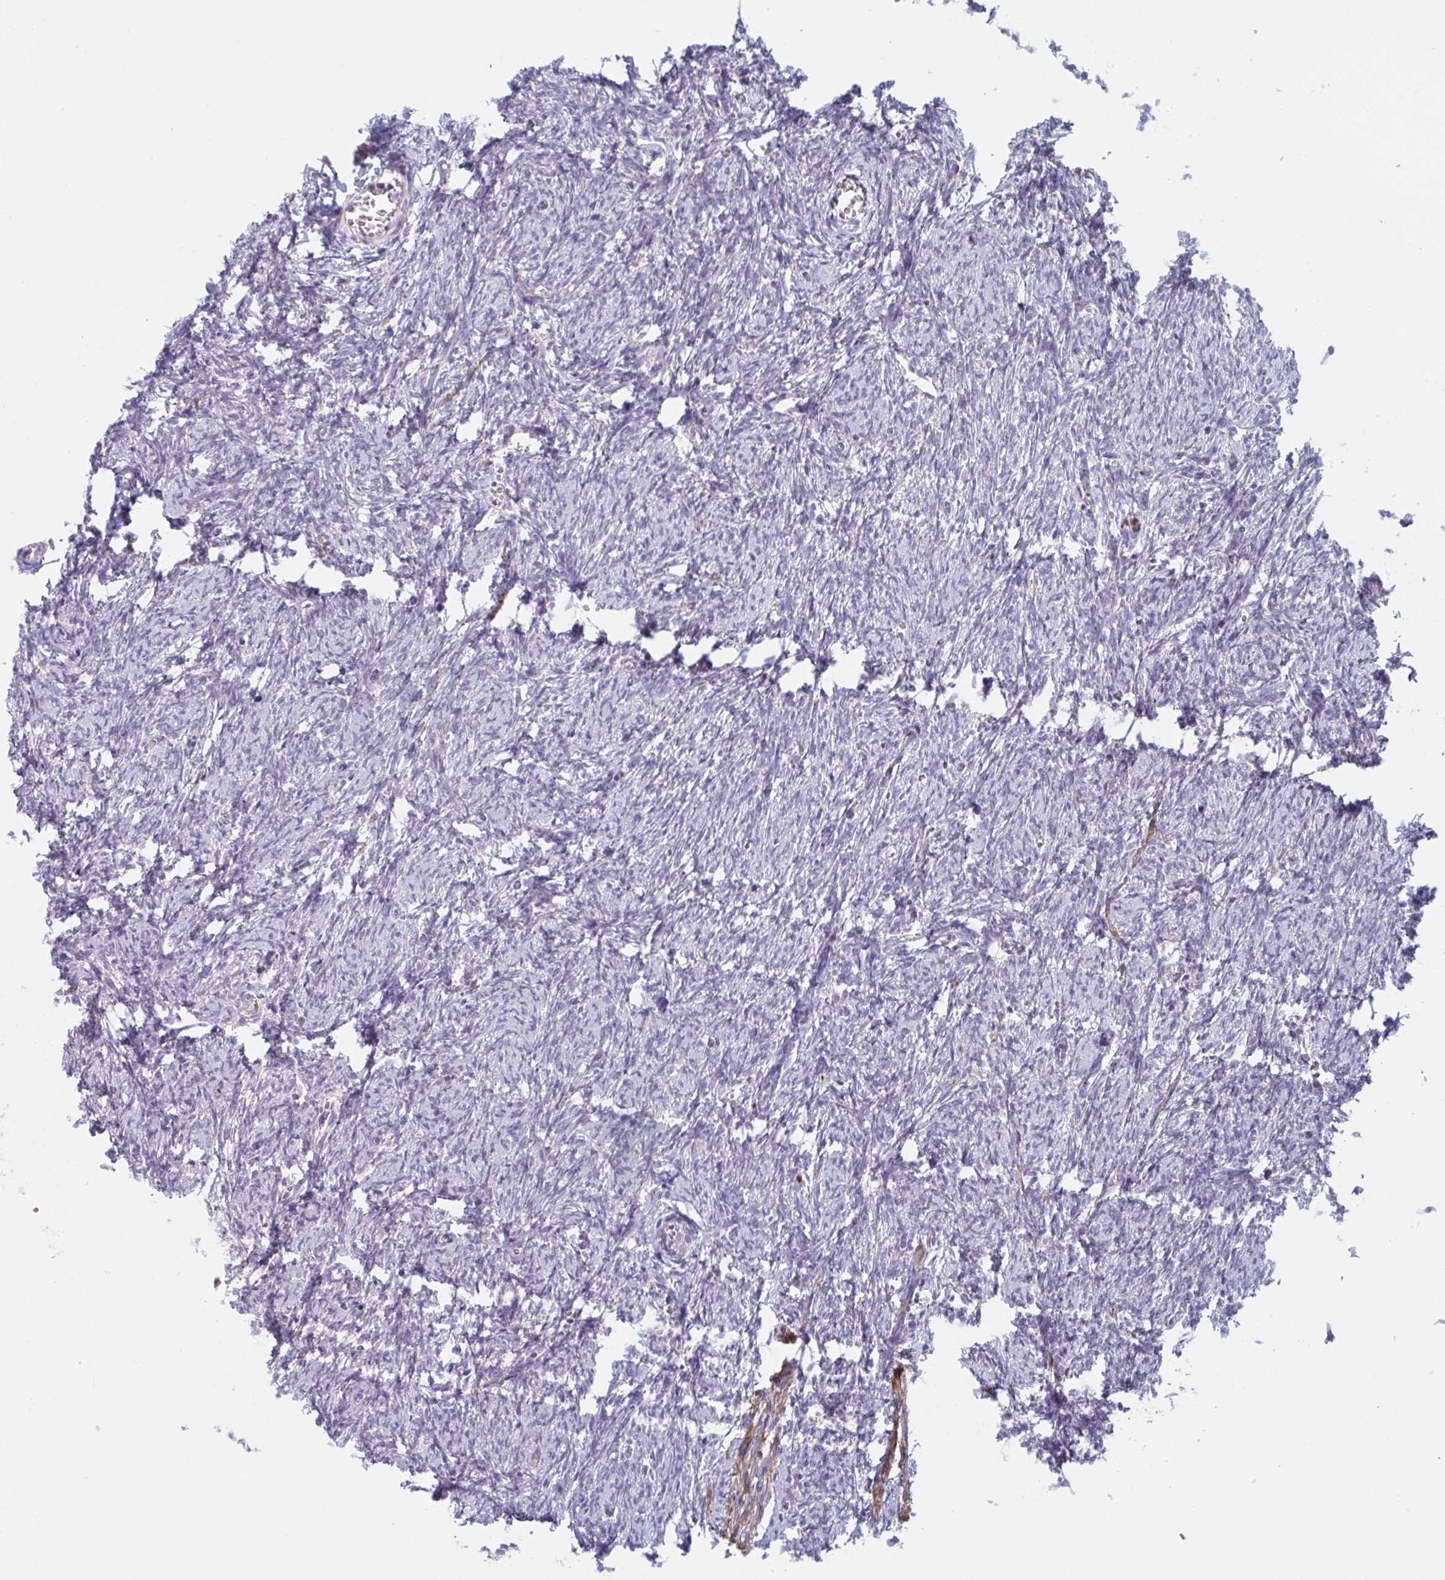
{"staining": {"intensity": "negative", "quantity": "none", "location": "none"}, "tissue": "ovary", "cell_type": "Ovarian stroma cells", "image_type": "normal", "snomed": [{"axis": "morphology", "description": "Normal tissue, NOS"}, {"axis": "topography", "description": "Ovary"}], "caption": "Histopathology image shows no protein positivity in ovarian stroma cells of benign ovary.", "gene": "NIPSNAP1", "patient": {"sex": "female", "age": 41}}